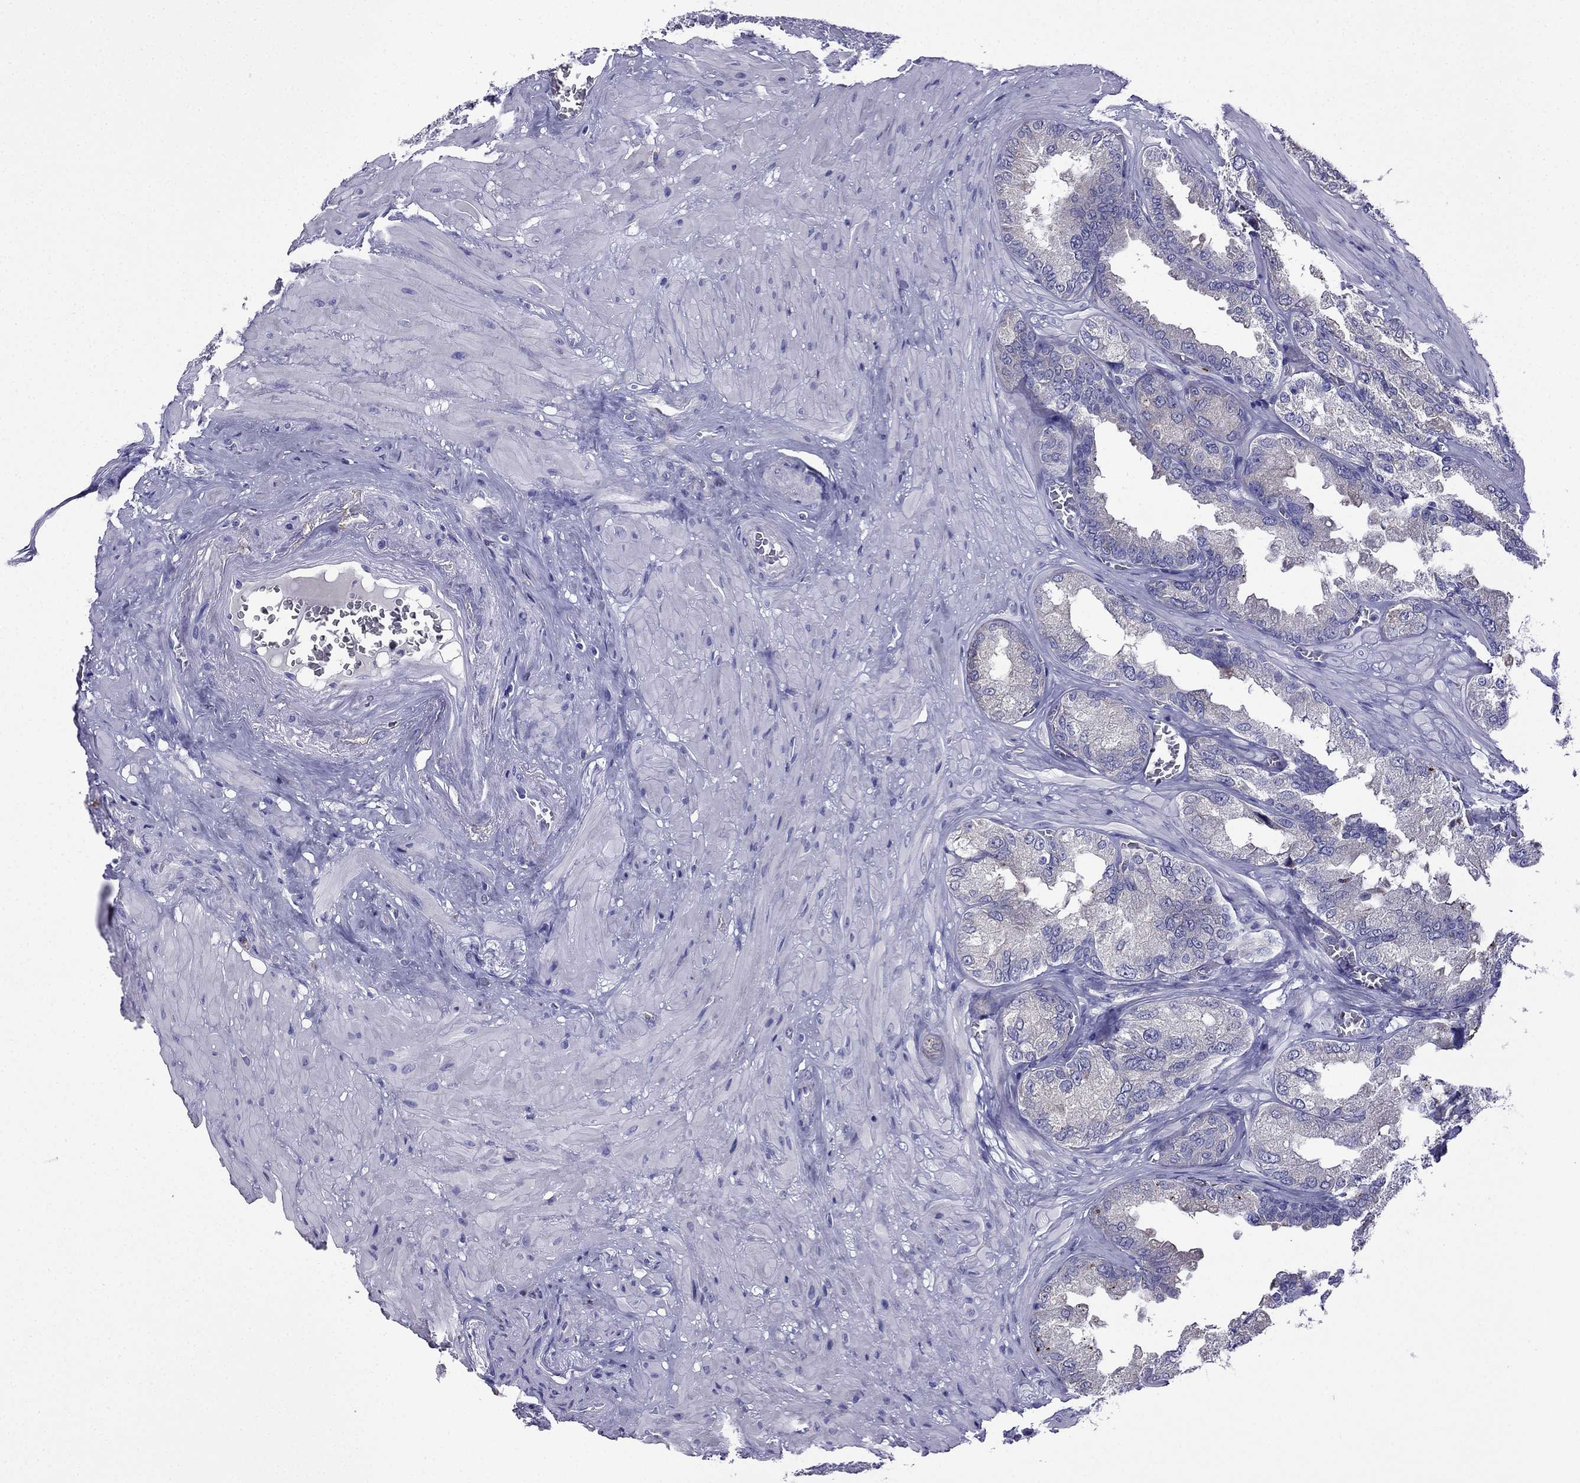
{"staining": {"intensity": "negative", "quantity": "none", "location": "none"}, "tissue": "seminal vesicle", "cell_type": "Glandular cells", "image_type": "normal", "snomed": [{"axis": "morphology", "description": "Normal tissue, NOS"}, {"axis": "topography", "description": "Seminal veicle"}], "caption": "Human seminal vesicle stained for a protein using IHC displays no positivity in glandular cells.", "gene": "TSSK4", "patient": {"sex": "male", "age": 72}}